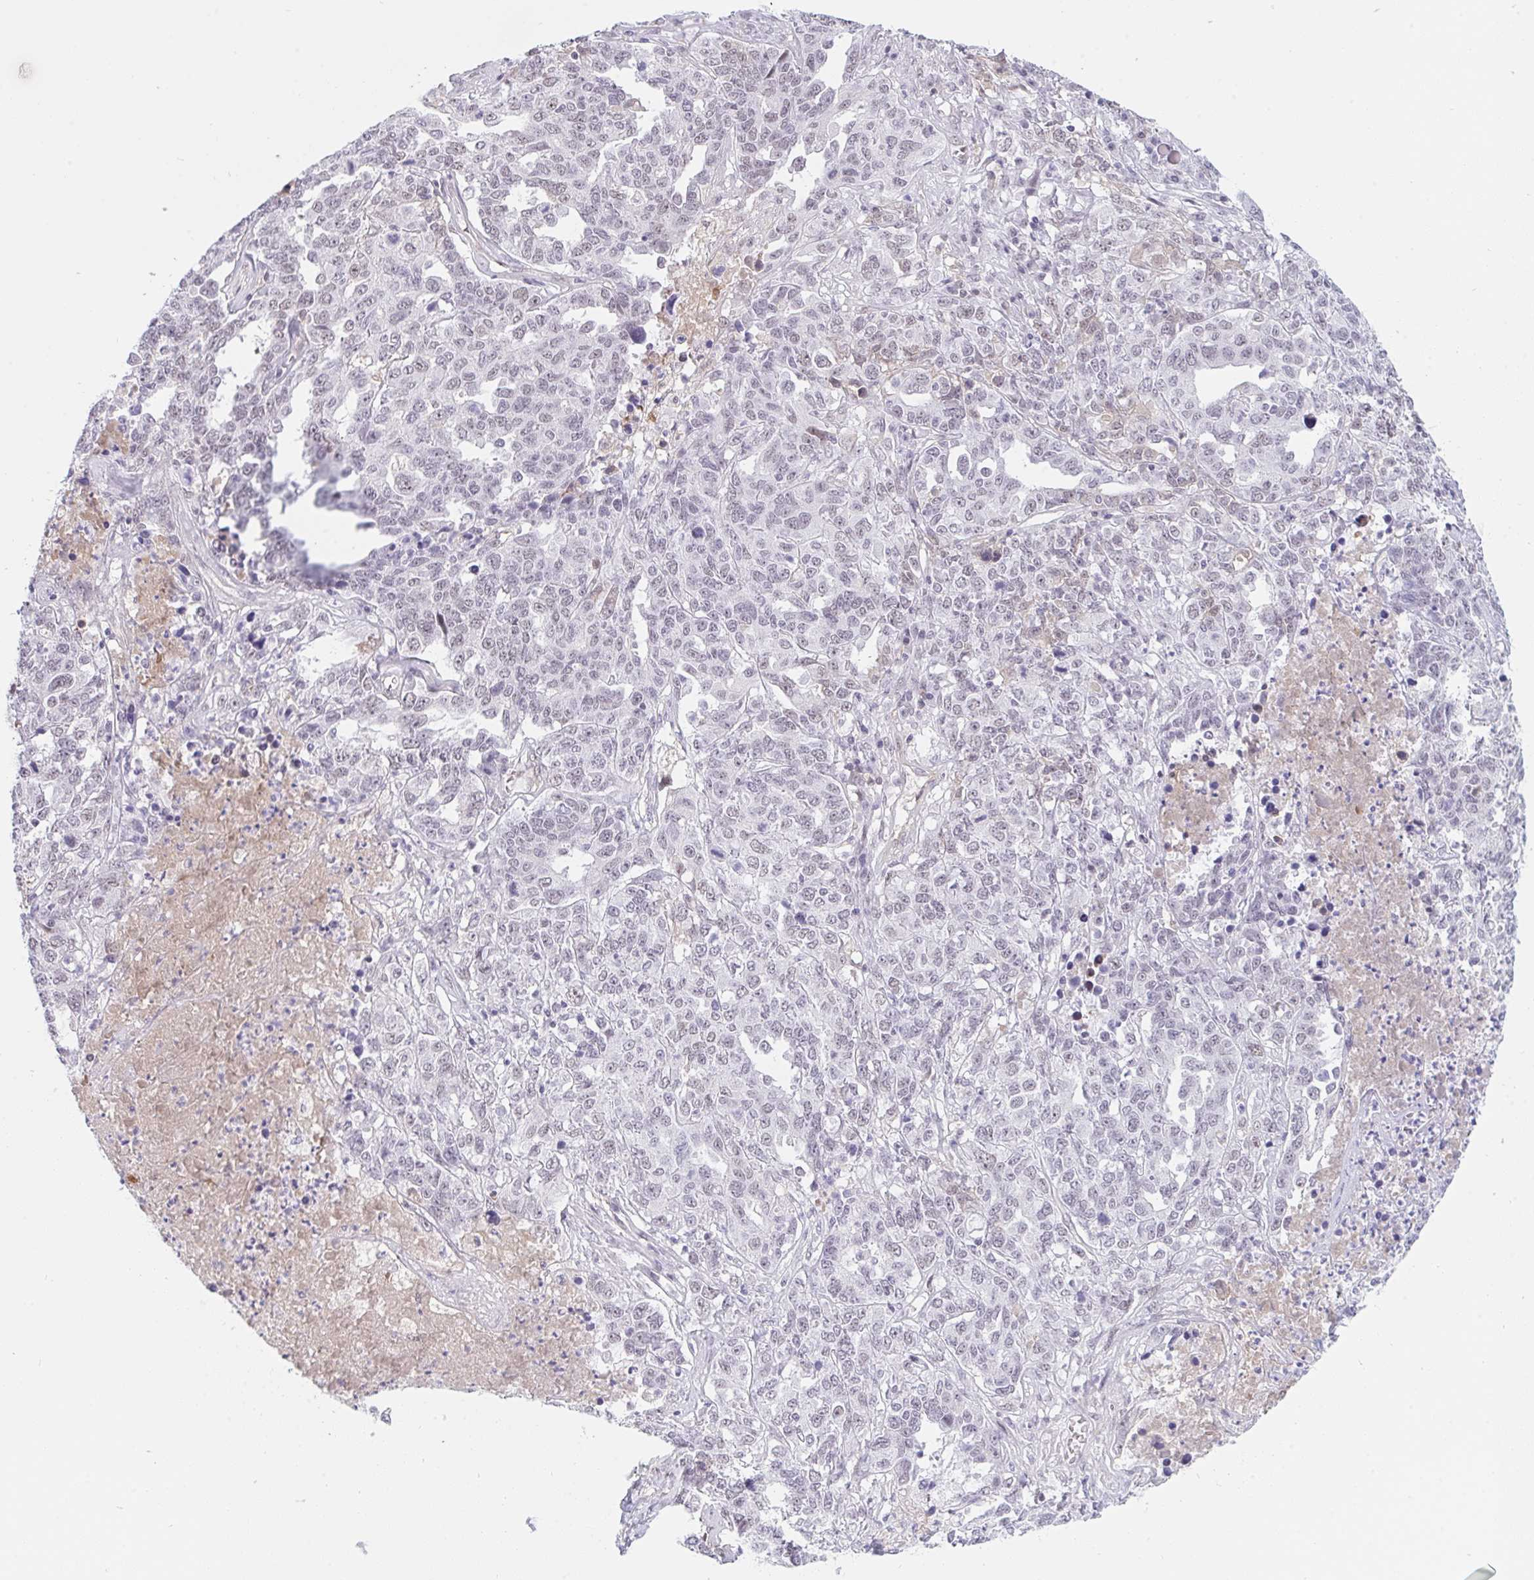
{"staining": {"intensity": "weak", "quantity": "<25%", "location": "nuclear"}, "tissue": "ovarian cancer", "cell_type": "Tumor cells", "image_type": "cancer", "snomed": [{"axis": "morphology", "description": "Carcinoma, endometroid"}, {"axis": "topography", "description": "Ovary"}], "caption": "Protein analysis of ovarian endometroid carcinoma displays no significant expression in tumor cells. (Immunohistochemistry (ihc), brightfield microscopy, high magnification).", "gene": "DSCAML1", "patient": {"sex": "female", "age": 62}}